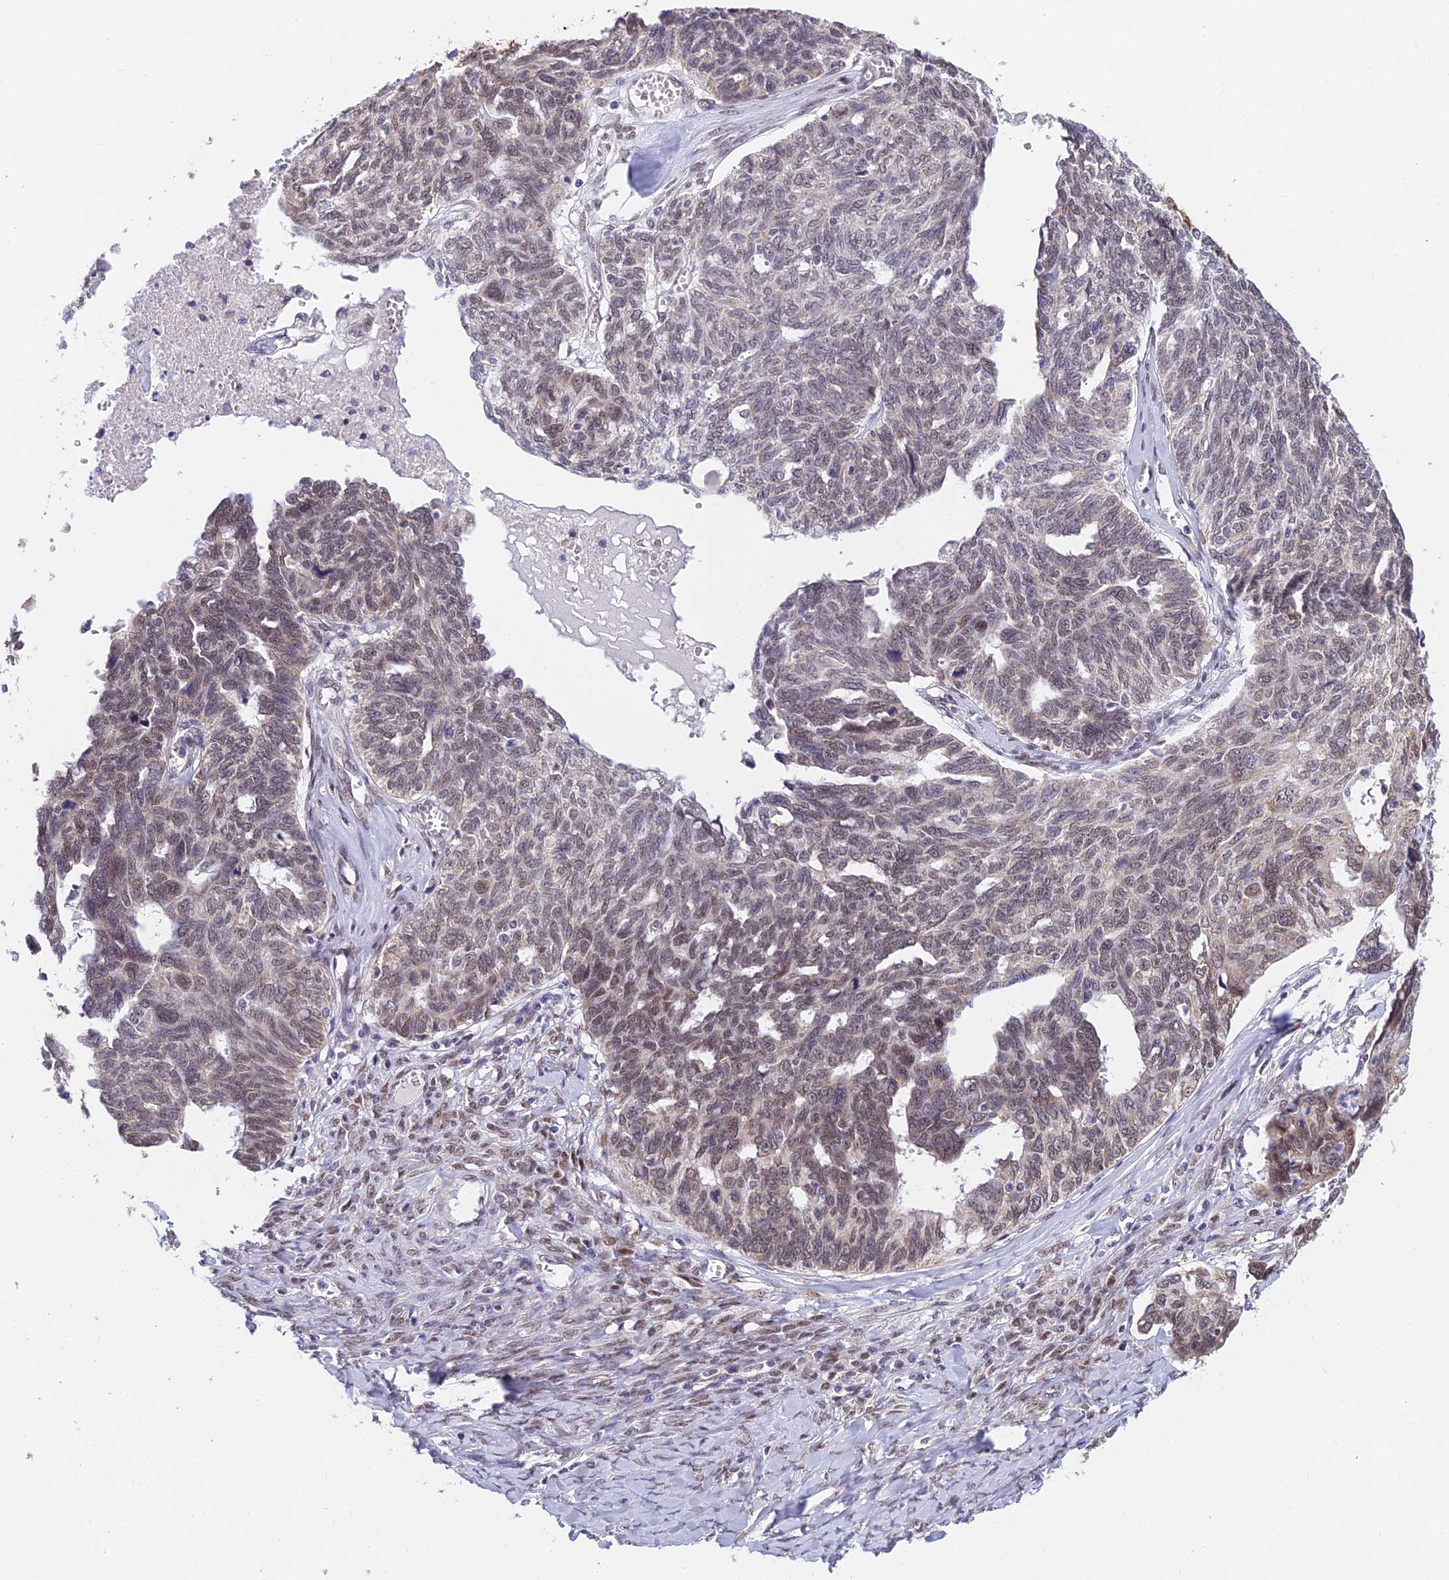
{"staining": {"intensity": "moderate", "quantity": ">75%", "location": "nuclear"}, "tissue": "ovarian cancer", "cell_type": "Tumor cells", "image_type": "cancer", "snomed": [{"axis": "morphology", "description": "Cystadenocarcinoma, serous, NOS"}, {"axis": "topography", "description": "Ovary"}], "caption": "DAB immunohistochemical staining of human ovarian serous cystadenocarcinoma displays moderate nuclear protein staining in approximately >75% of tumor cells.", "gene": "C2orf49", "patient": {"sex": "female", "age": 79}}